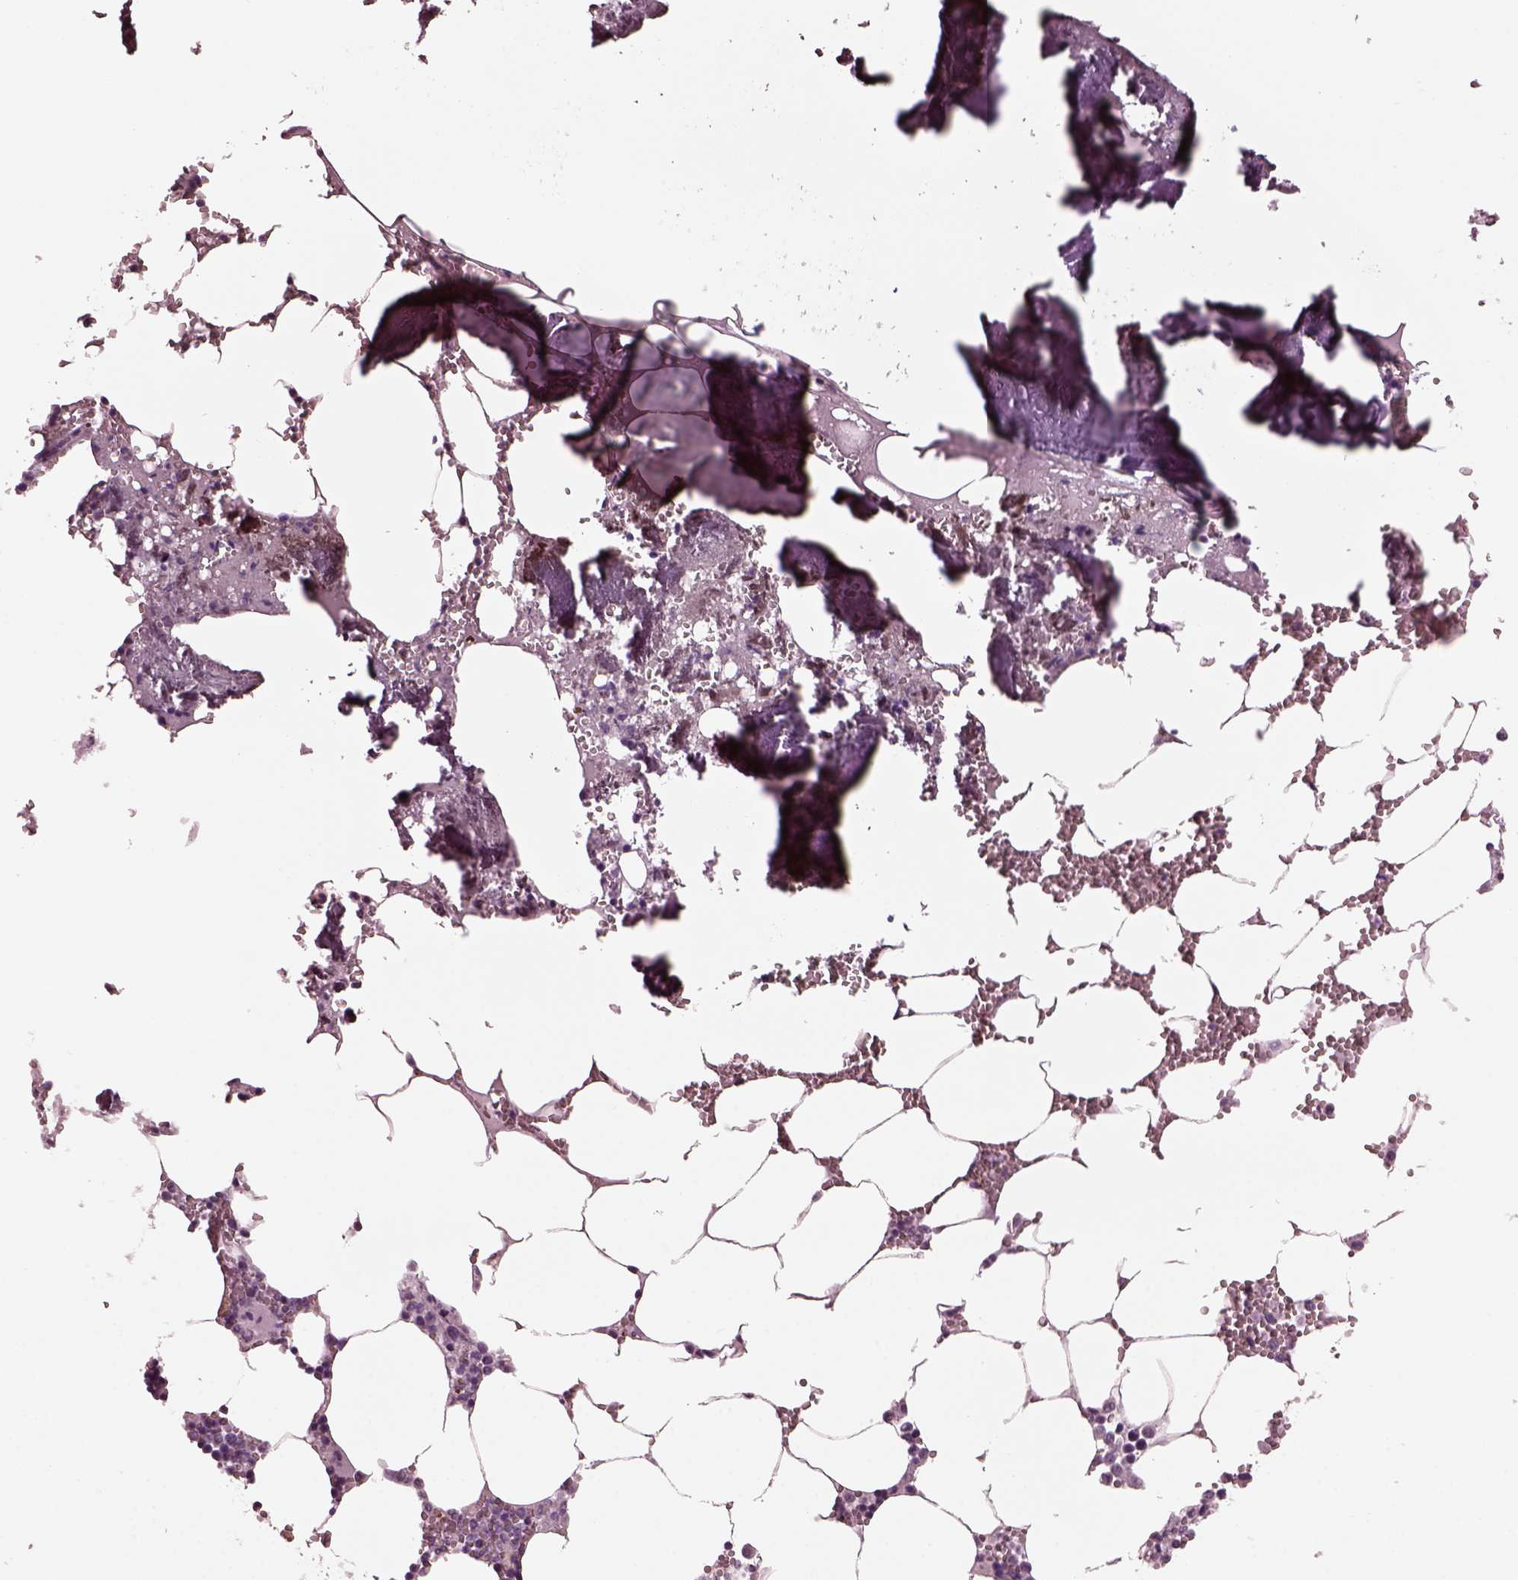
{"staining": {"intensity": "negative", "quantity": "none", "location": "none"}, "tissue": "bone marrow", "cell_type": "Hematopoietic cells", "image_type": "normal", "snomed": [{"axis": "morphology", "description": "Normal tissue, NOS"}, {"axis": "topography", "description": "Bone marrow"}], "caption": "Hematopoietic cells show no significant staining in unremarkable bone marrow. The staining was performed using DAB to visualize the protein expression in brown, while the nuclei were stained in blue with hematoxylin (Magnification: 20x).", "gene": "CGA", "patient": {"sex": "male", "age": 54}}